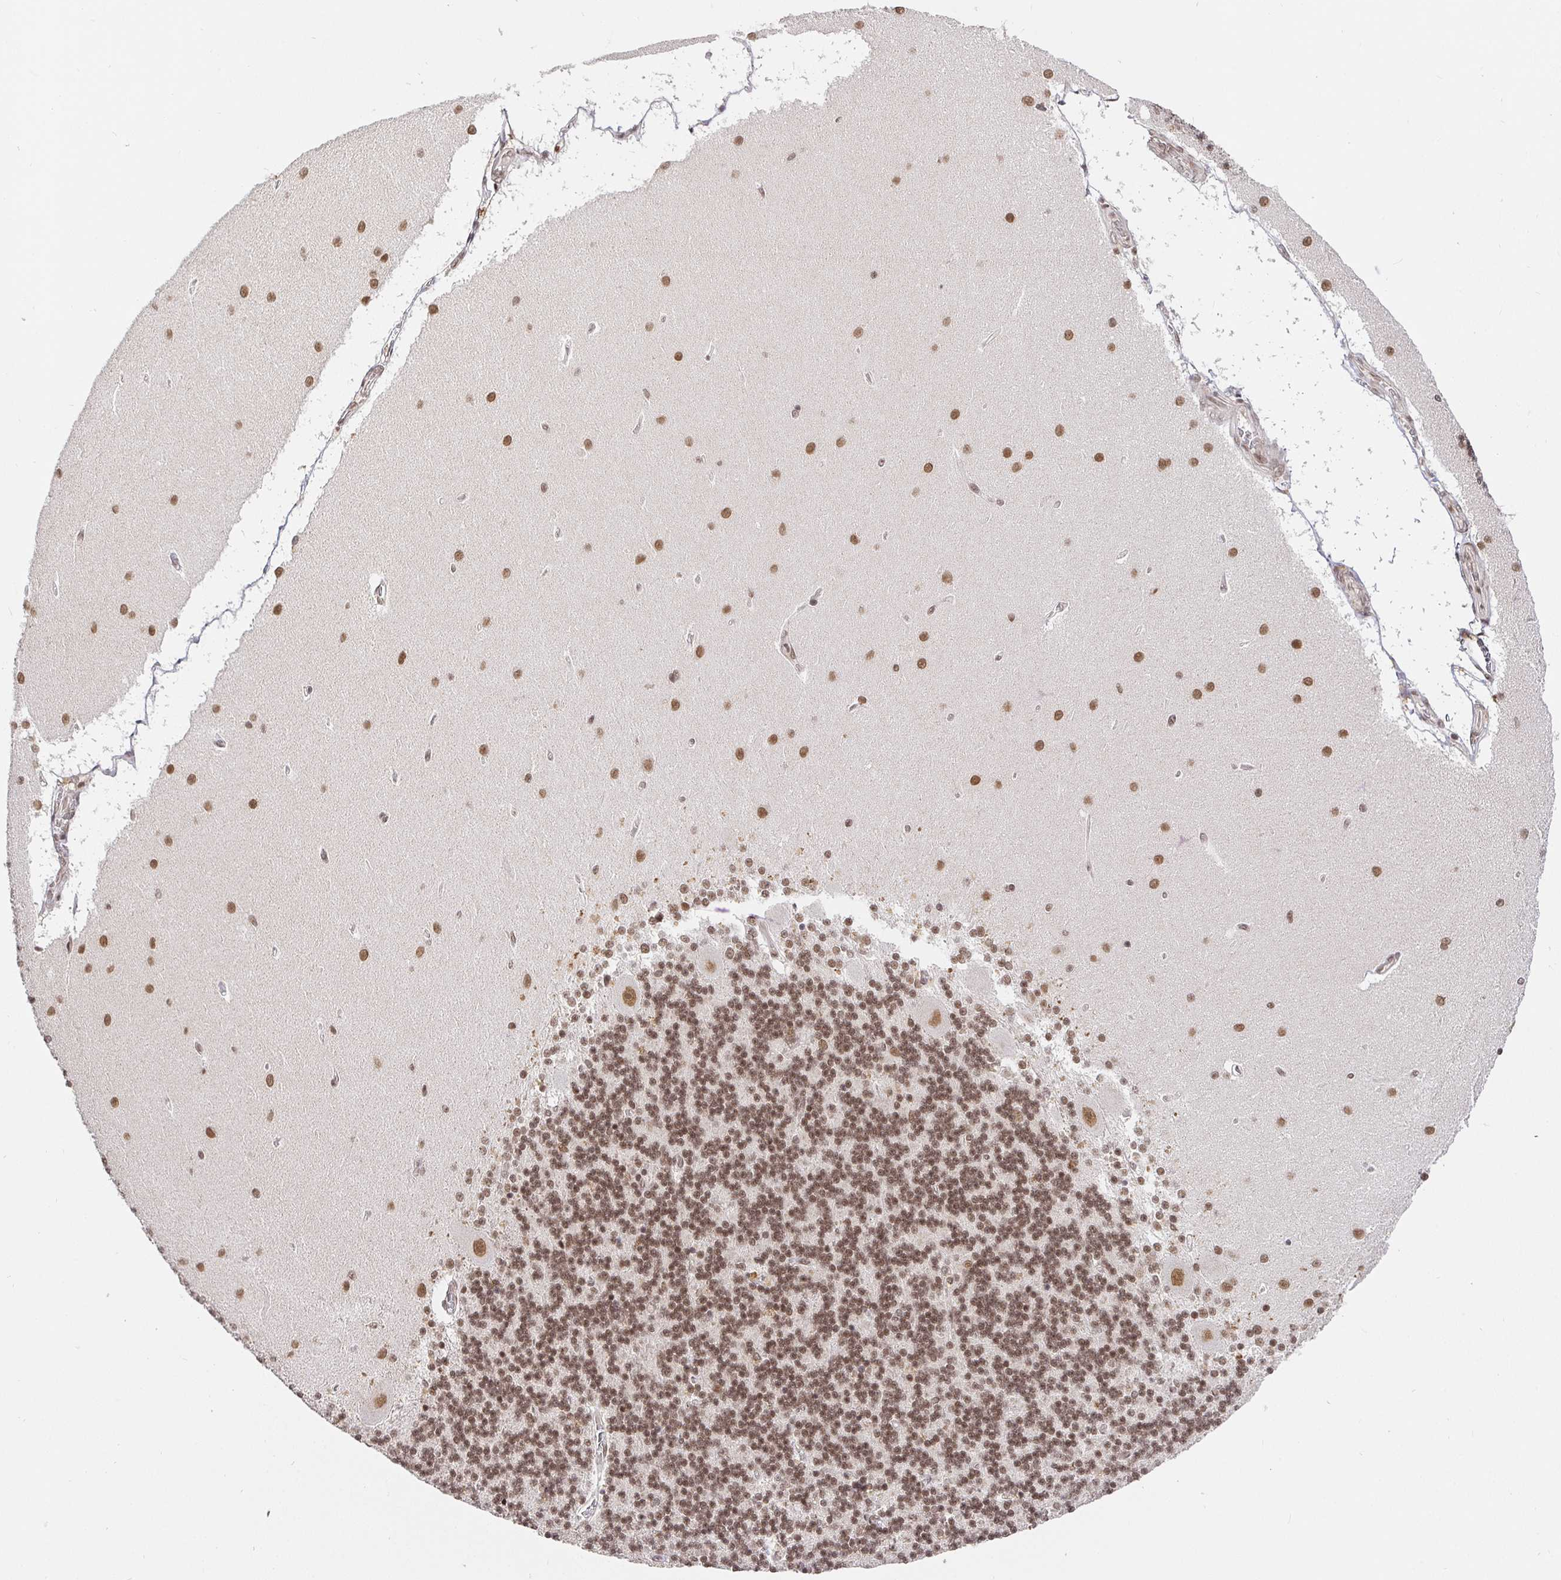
{"staining": {"intensity": "moderate", "quantity": ">75%", "location": "nuclear"}, "tissue": "cerebellum", "cell_type": "Cells in granular layer", "image_type": "normal", "snomed": [{"axis": "morphology", "description": "Normal tissue, NOS"}, {"axis": "topography", "description": "Cerebellum"}], "caption": "DAB (3,3'-diaminobenzidine) immunohistochemical staining of benign cerebellum demonstrates moderate nuclear protein expression in about >75% of cells in granular layer. Using DAB (3,3'-diaminobenzidine) (brown) and hematoxylin (blue) stains, captured at high magnification using brightfield microscopy.", "gene": "USF1", "patient": {"sex": "female", "age": 54}}